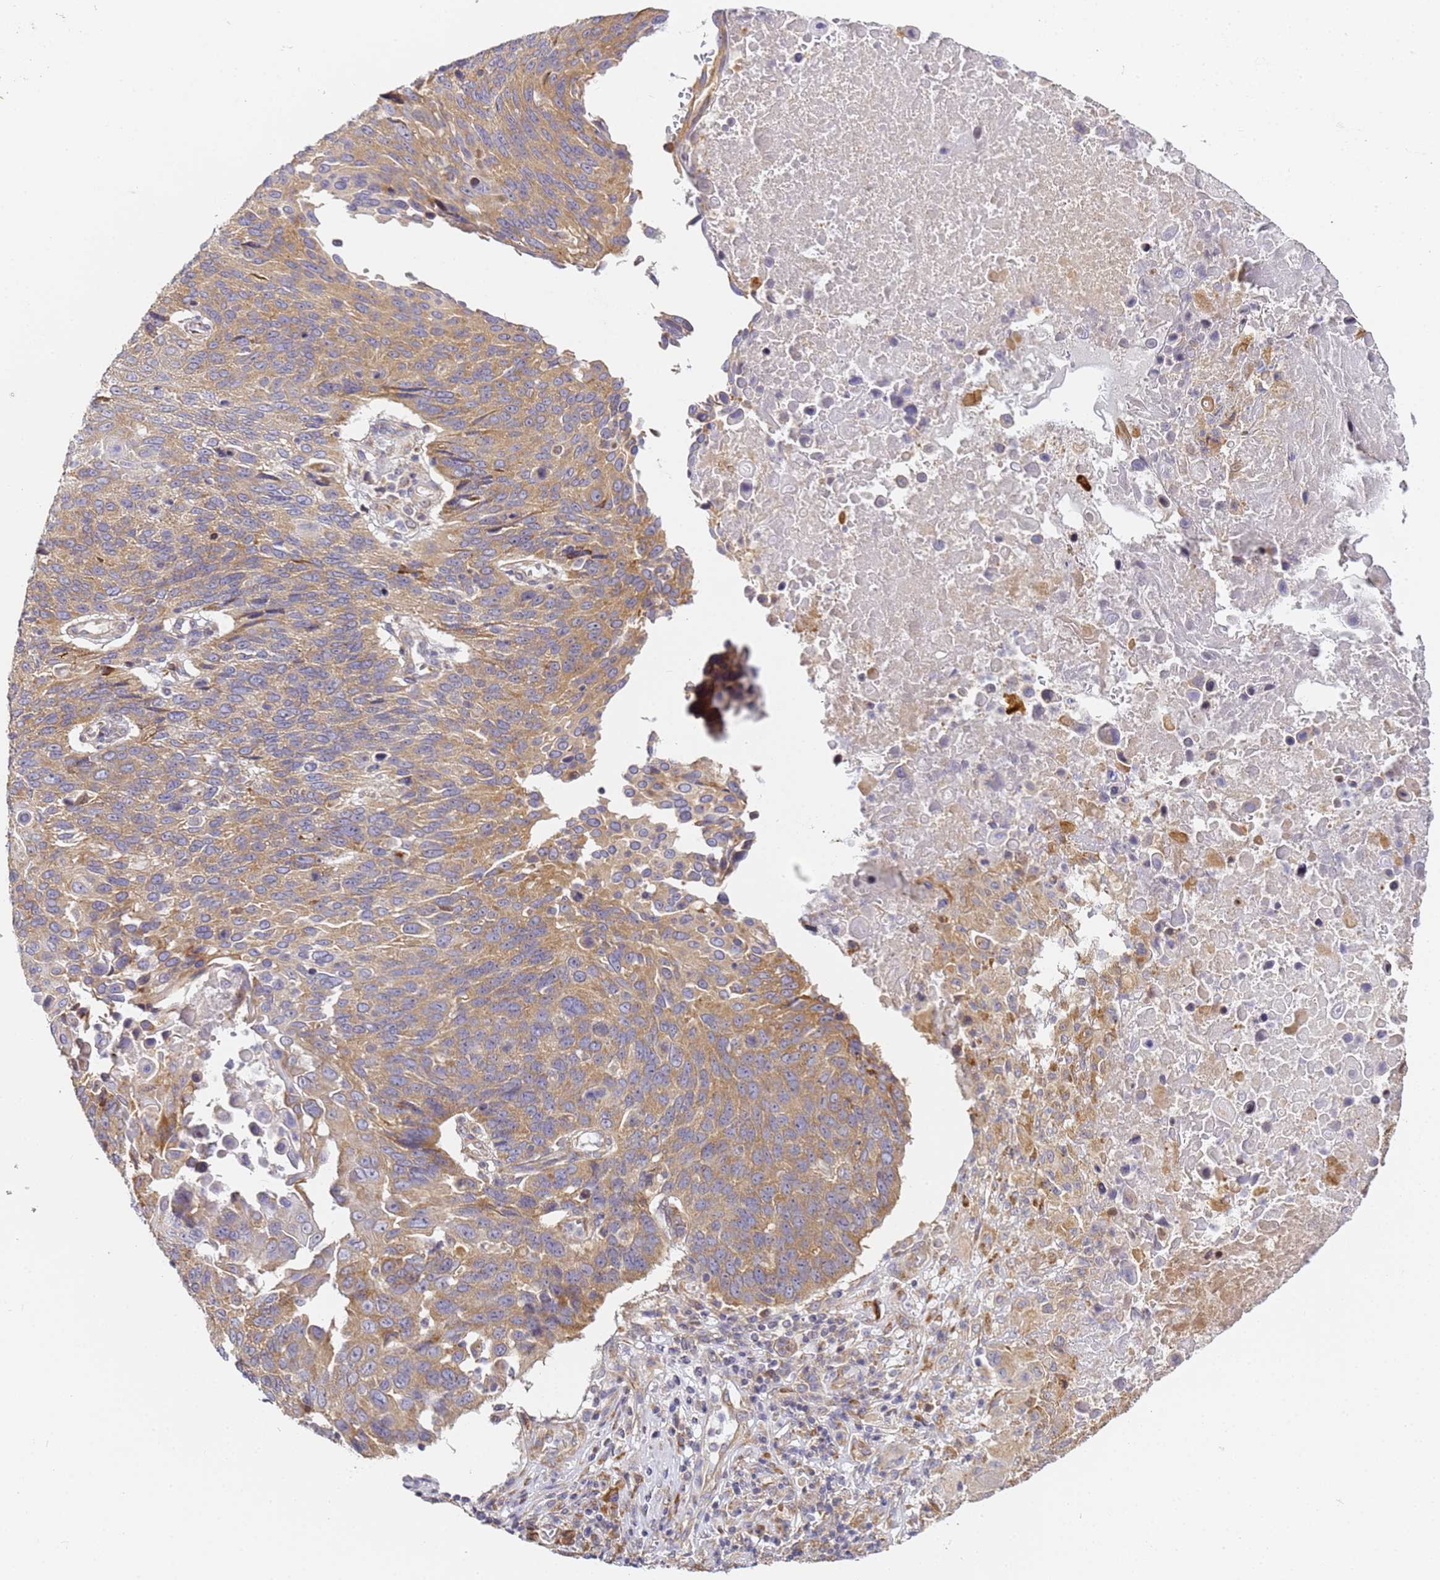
{"staining": {"intensity": "moderate", "quantity": ">75%", "location": "cytoplasmic/membranous"}, "tissue": "lung cancer", "cell_type": "Tumor cells", "image_type": "cancer", "snomed": [{"axis": "morphology", "description": "Squamous cell carcinoma, NOS"}, {"axis": "topography", "description": "Lung"}], "caption": "Brown immunohistochemical staining in lung cancer (squamous cell carcinoma) displays moderate cytoplasmic/membranous expression in about >75% of tumor cells.", "gene": "RPL13A", "patient": {"sex": "male", "age": 66}}